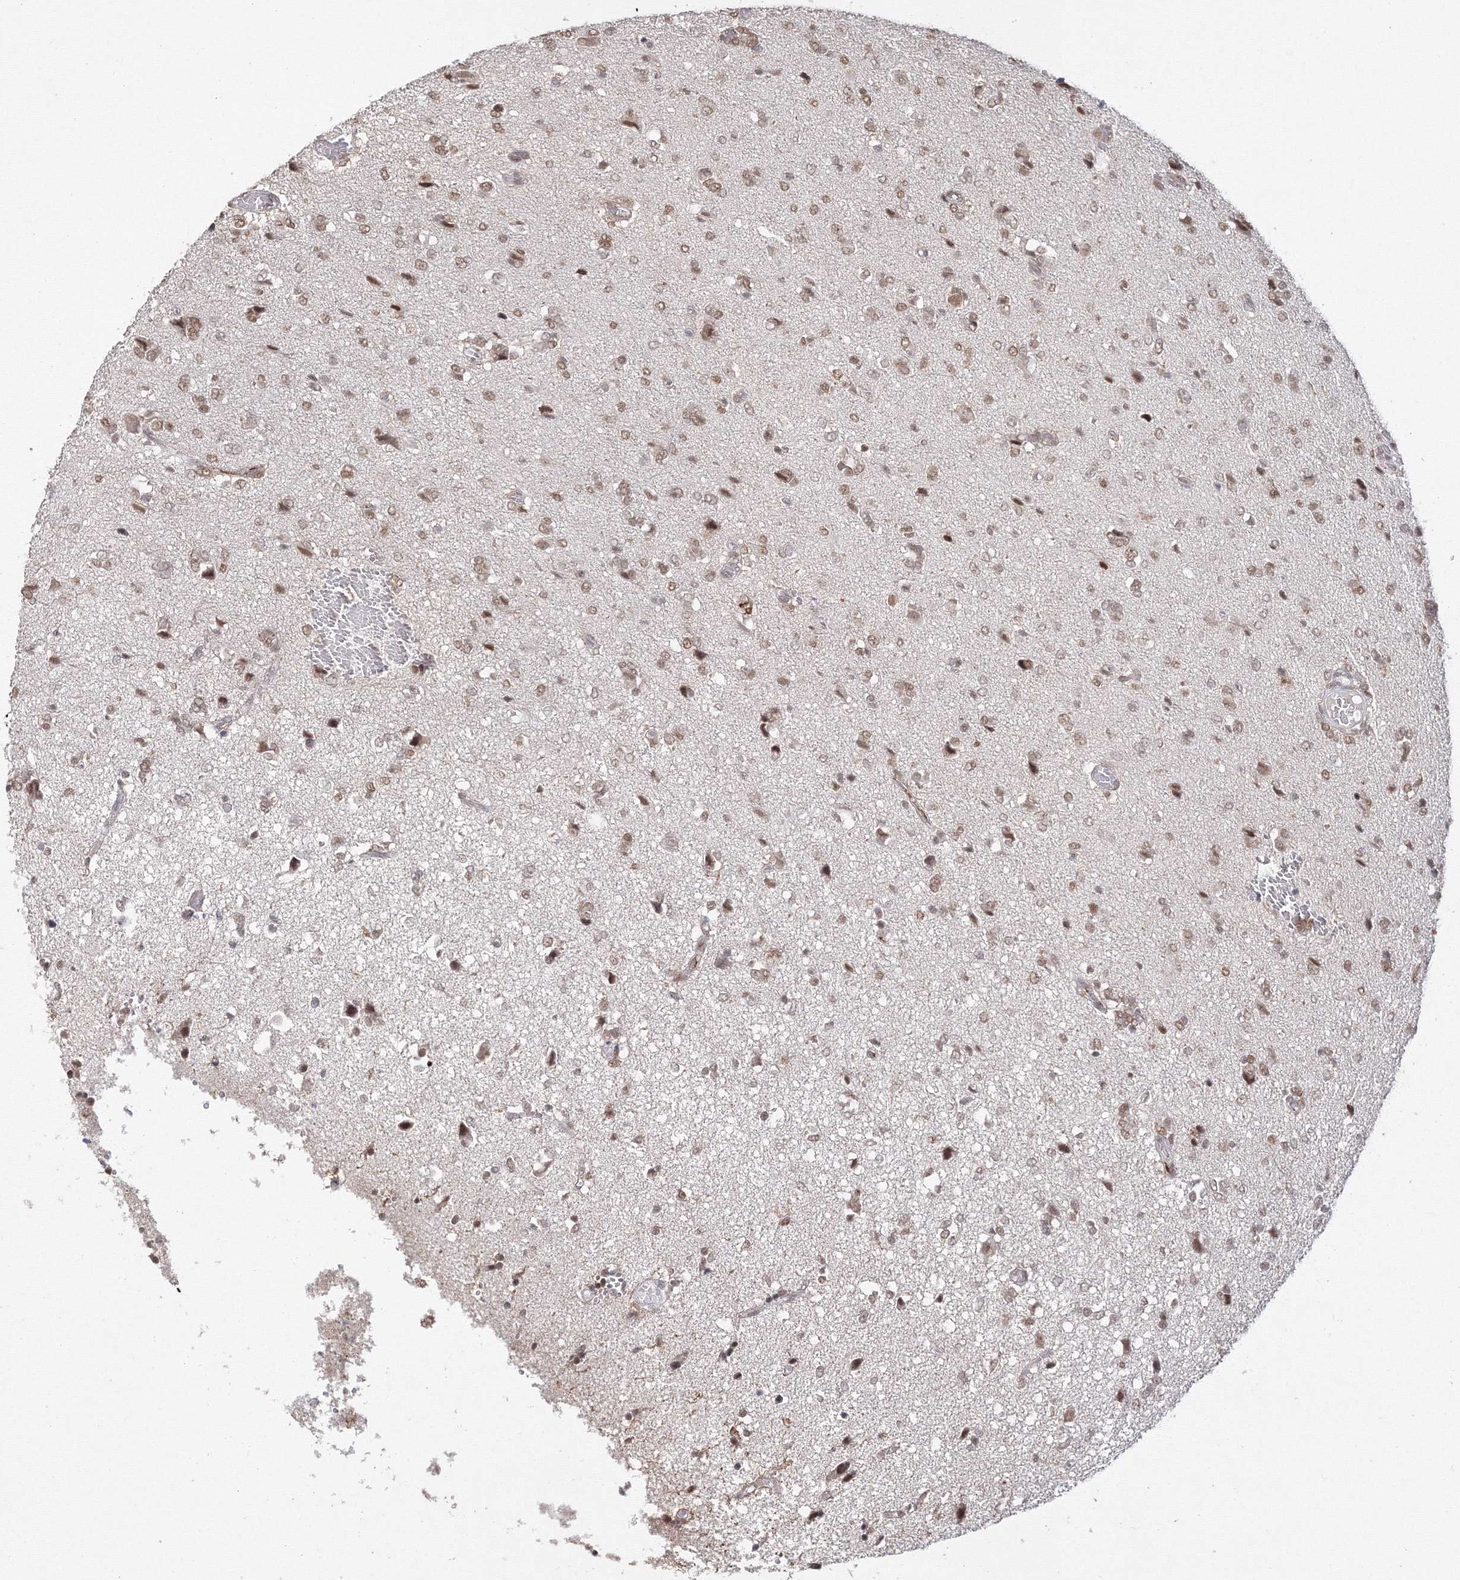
{"staining": {"intensity": "moderate", "quantity": ">75%", "location": "nuclear"}, "tissue": "glioma", "cell_type": "Tumor cells", "image_type": "cancer", "snomed": [{"axis": "morphology", "description": "Glioma, malignant, High grade"}, {"axis": "topography", "description": "Brain"}], "caption": "Immunohistochemical staining of glioma displays medium levels of moderate nuclear expression in approximately >75% of tumor cells.", "gene": "IWS1", "patient": {"sex": "female", "age": 59}}